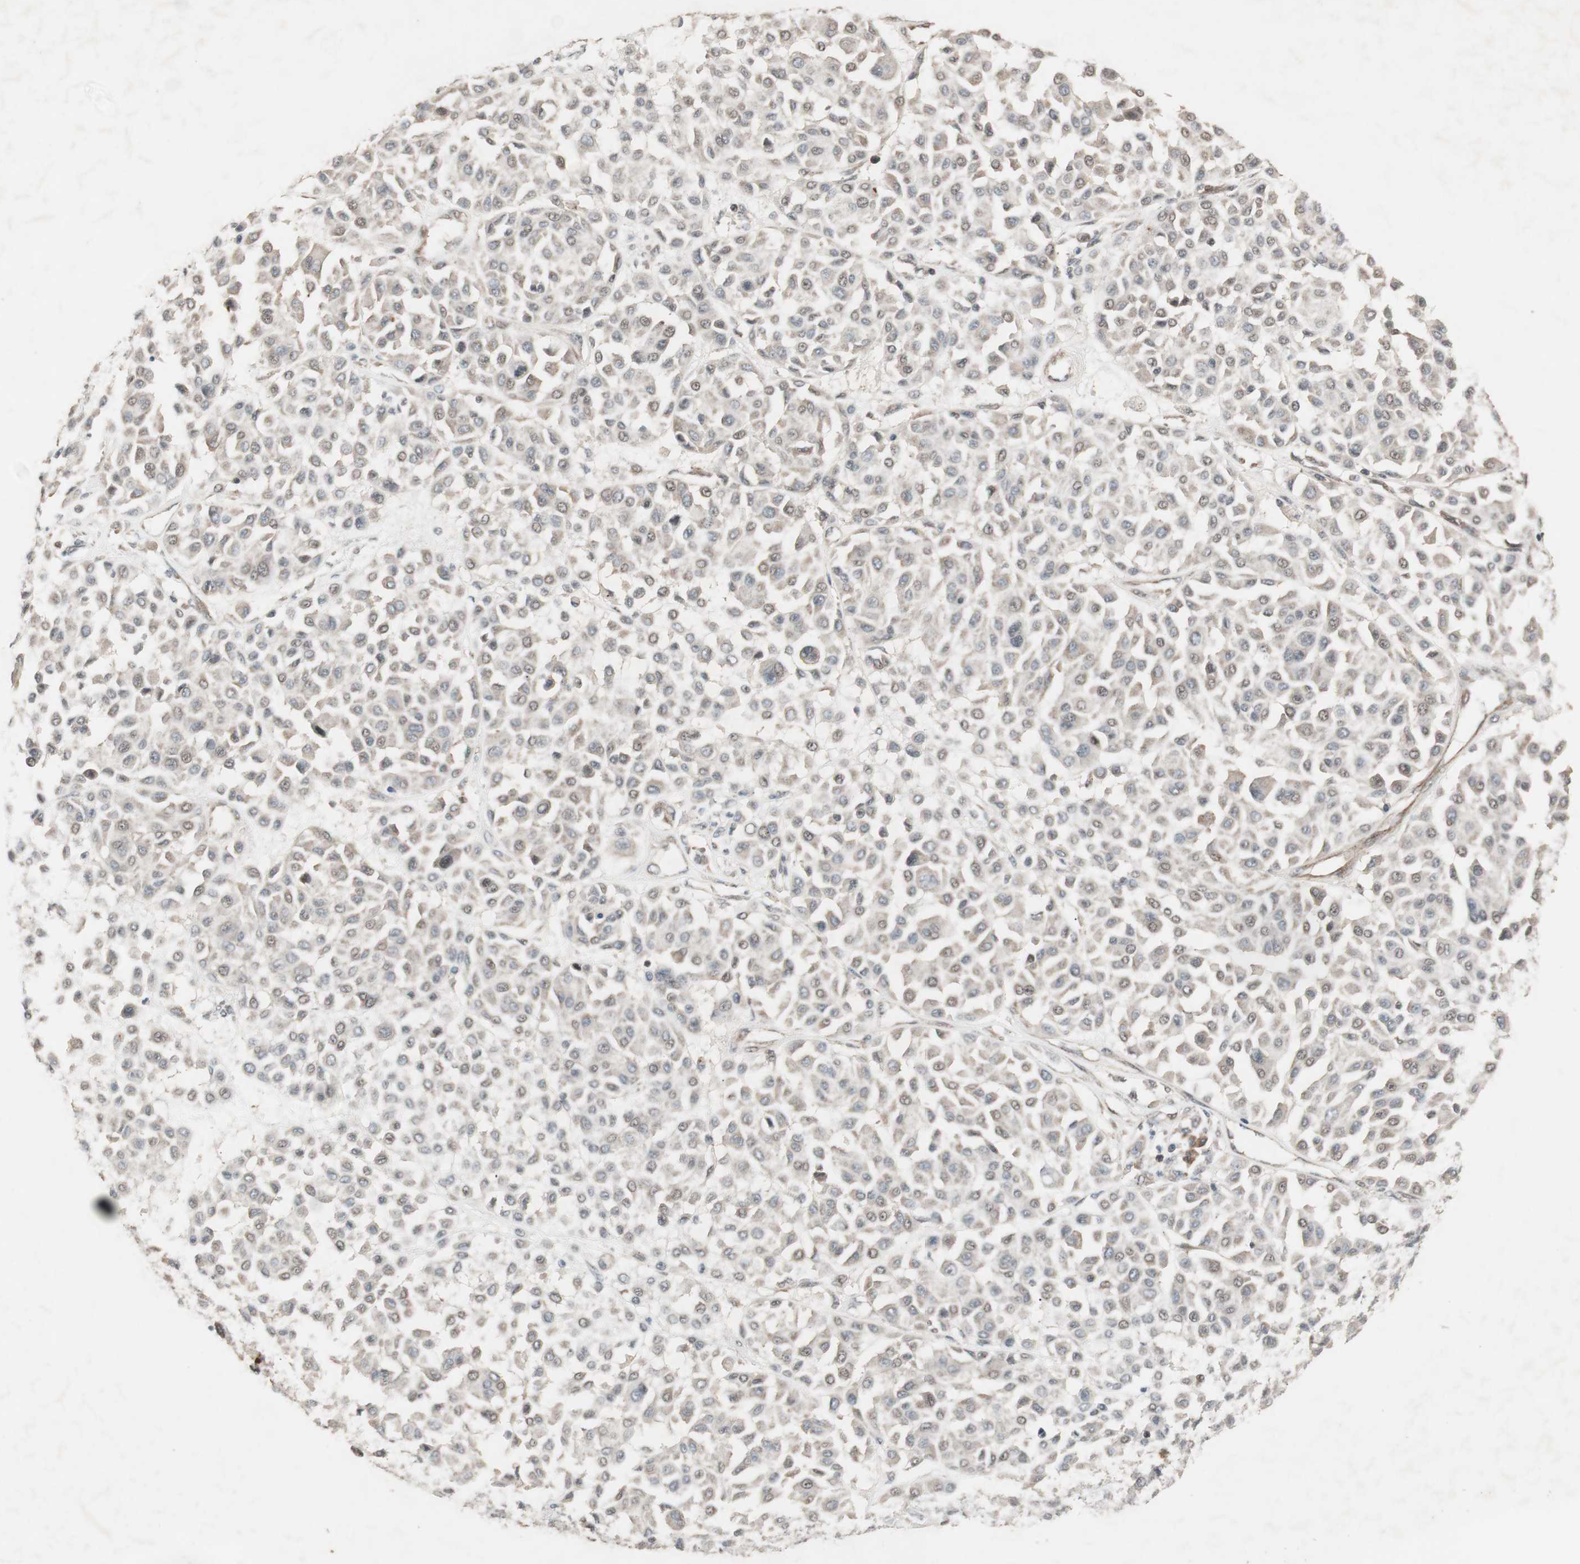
{"staining": {"intensity": "negative", "quantity": "none", "location": "none"}, "tissue": "melanoma", "cell_type": "Tumor cells", "image_type": "cancer", "snomed": [{"axis": "morphology", "description": "Malignant melanoma, Metastatic site"}, {"axis": "topography", "description": "Soft tissue"}], "caption": "Immunohistochemical staining of human melanoma demonstrates no significant staining in tumor cells.", "gene": "FBXO5", "patient": {"sex": "male", "age": 41}}